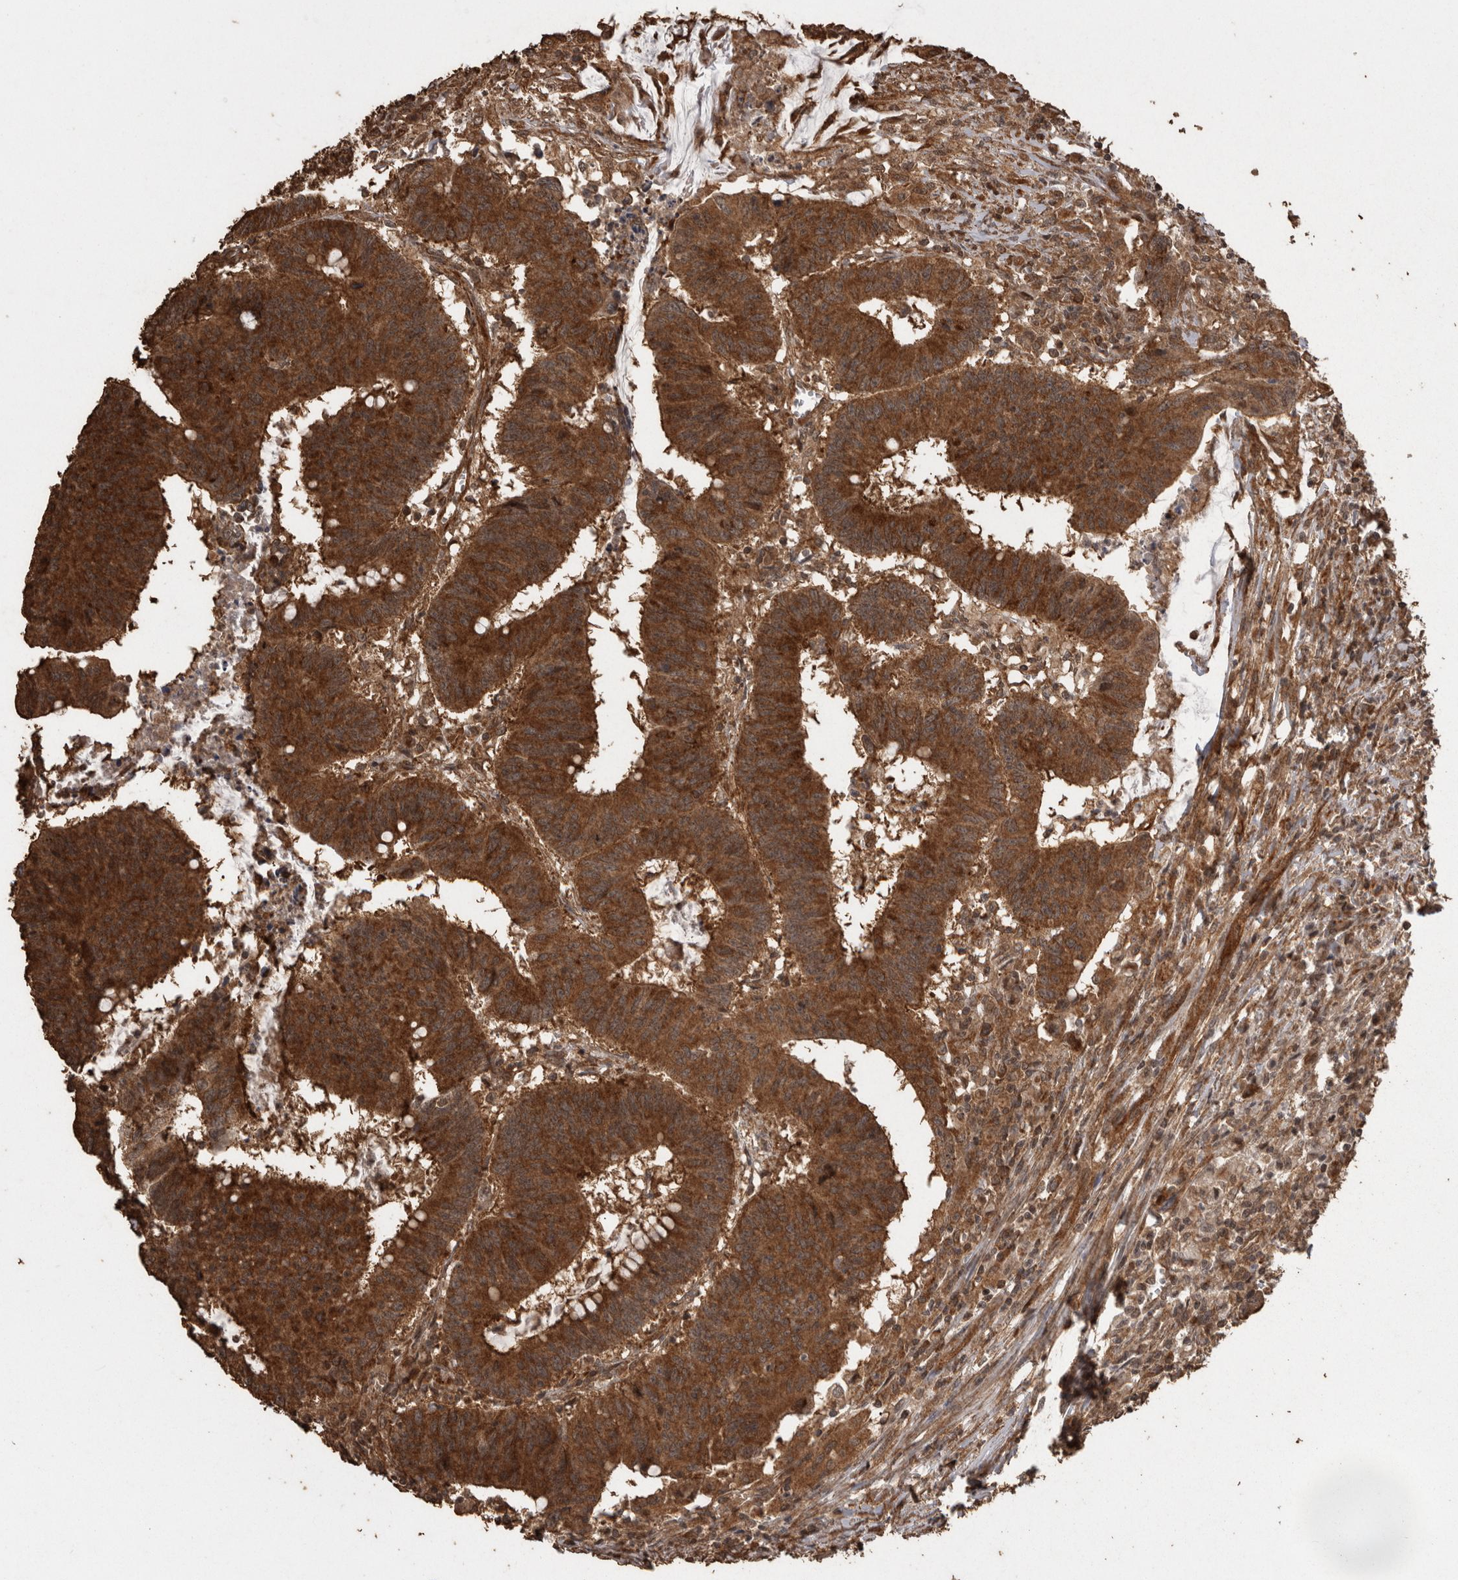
{"staining": {"intensity": "strong", "quantity": ">75%", "location": "cytoplasmic/membranous"}, "tissue": "colorectal cancer", "cell_type": "Tumor cells", "image_type": "cancer", "snomed": [{"axis": "morphology", "description": "Adenocarcinoma, NOS"}, {"axis": "topography", "description": "Colon"}], "caption": "The immunohistochemical stain labels strong cytoplasmic/membranous staining in tumor cells of colorectal cancer (adenocarcinoma) tissue. The staining is performed using DAB brown chromogen to label protein expression. The nuclei are counter-stained blue using hematoxylin.", "gene": "PINK1", "patient": {"sex": "male", "age": 45}}